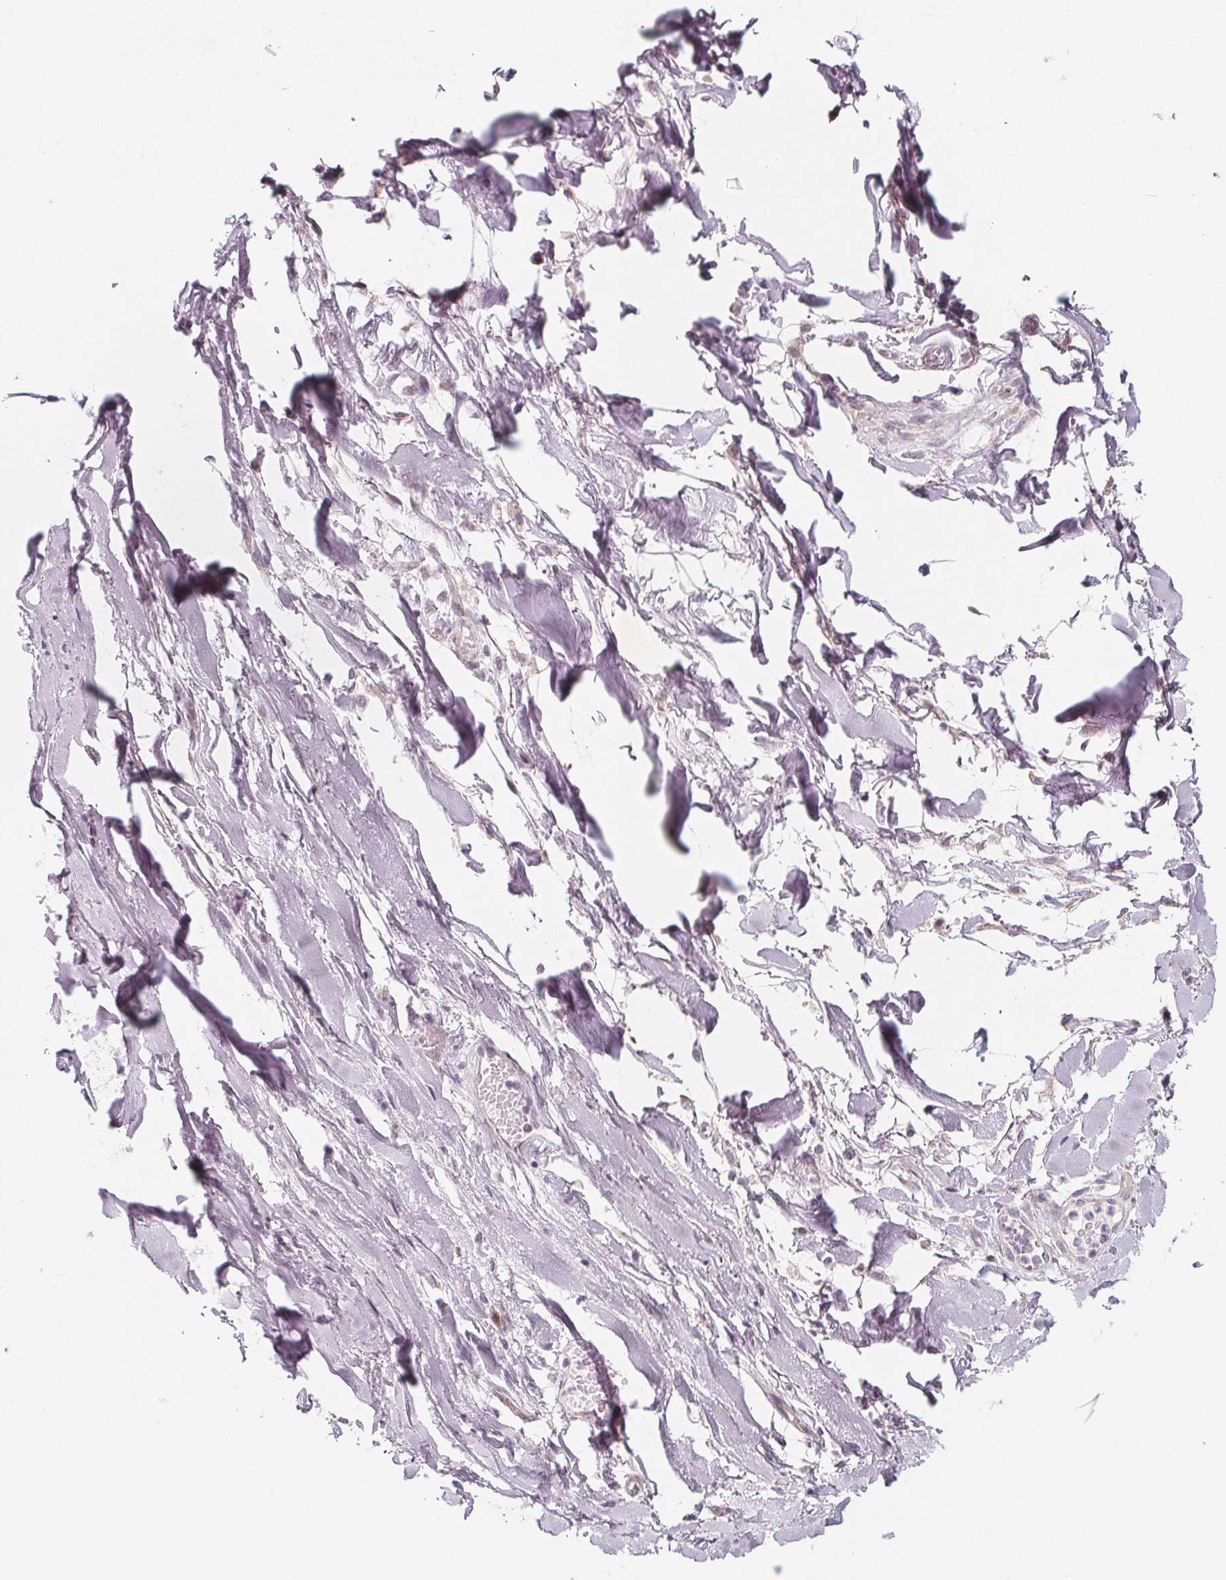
{"staining": {"intensity": "negative", "quantity": "none", "location": "none"}, "tissue": "adipose tissue", "cell_type": "Adipocytes", "image_type": "normal", "snomed": [{"axis": "morphology", "description": "Normal tissue, NOS"}, {"axis": "topography", "description": "Cartilage tissue"}, {"axis": "topography", "description": "Nasopharynx"}, {"axis": "topography", "description": "Thyroid gland"}], "caption": "Immunohistochemistry of unremarkable human adipose tissue exhibits no expression in adipocytes.", "gene": "IL17C", "patient": {"sex": "male", "age": 63}}